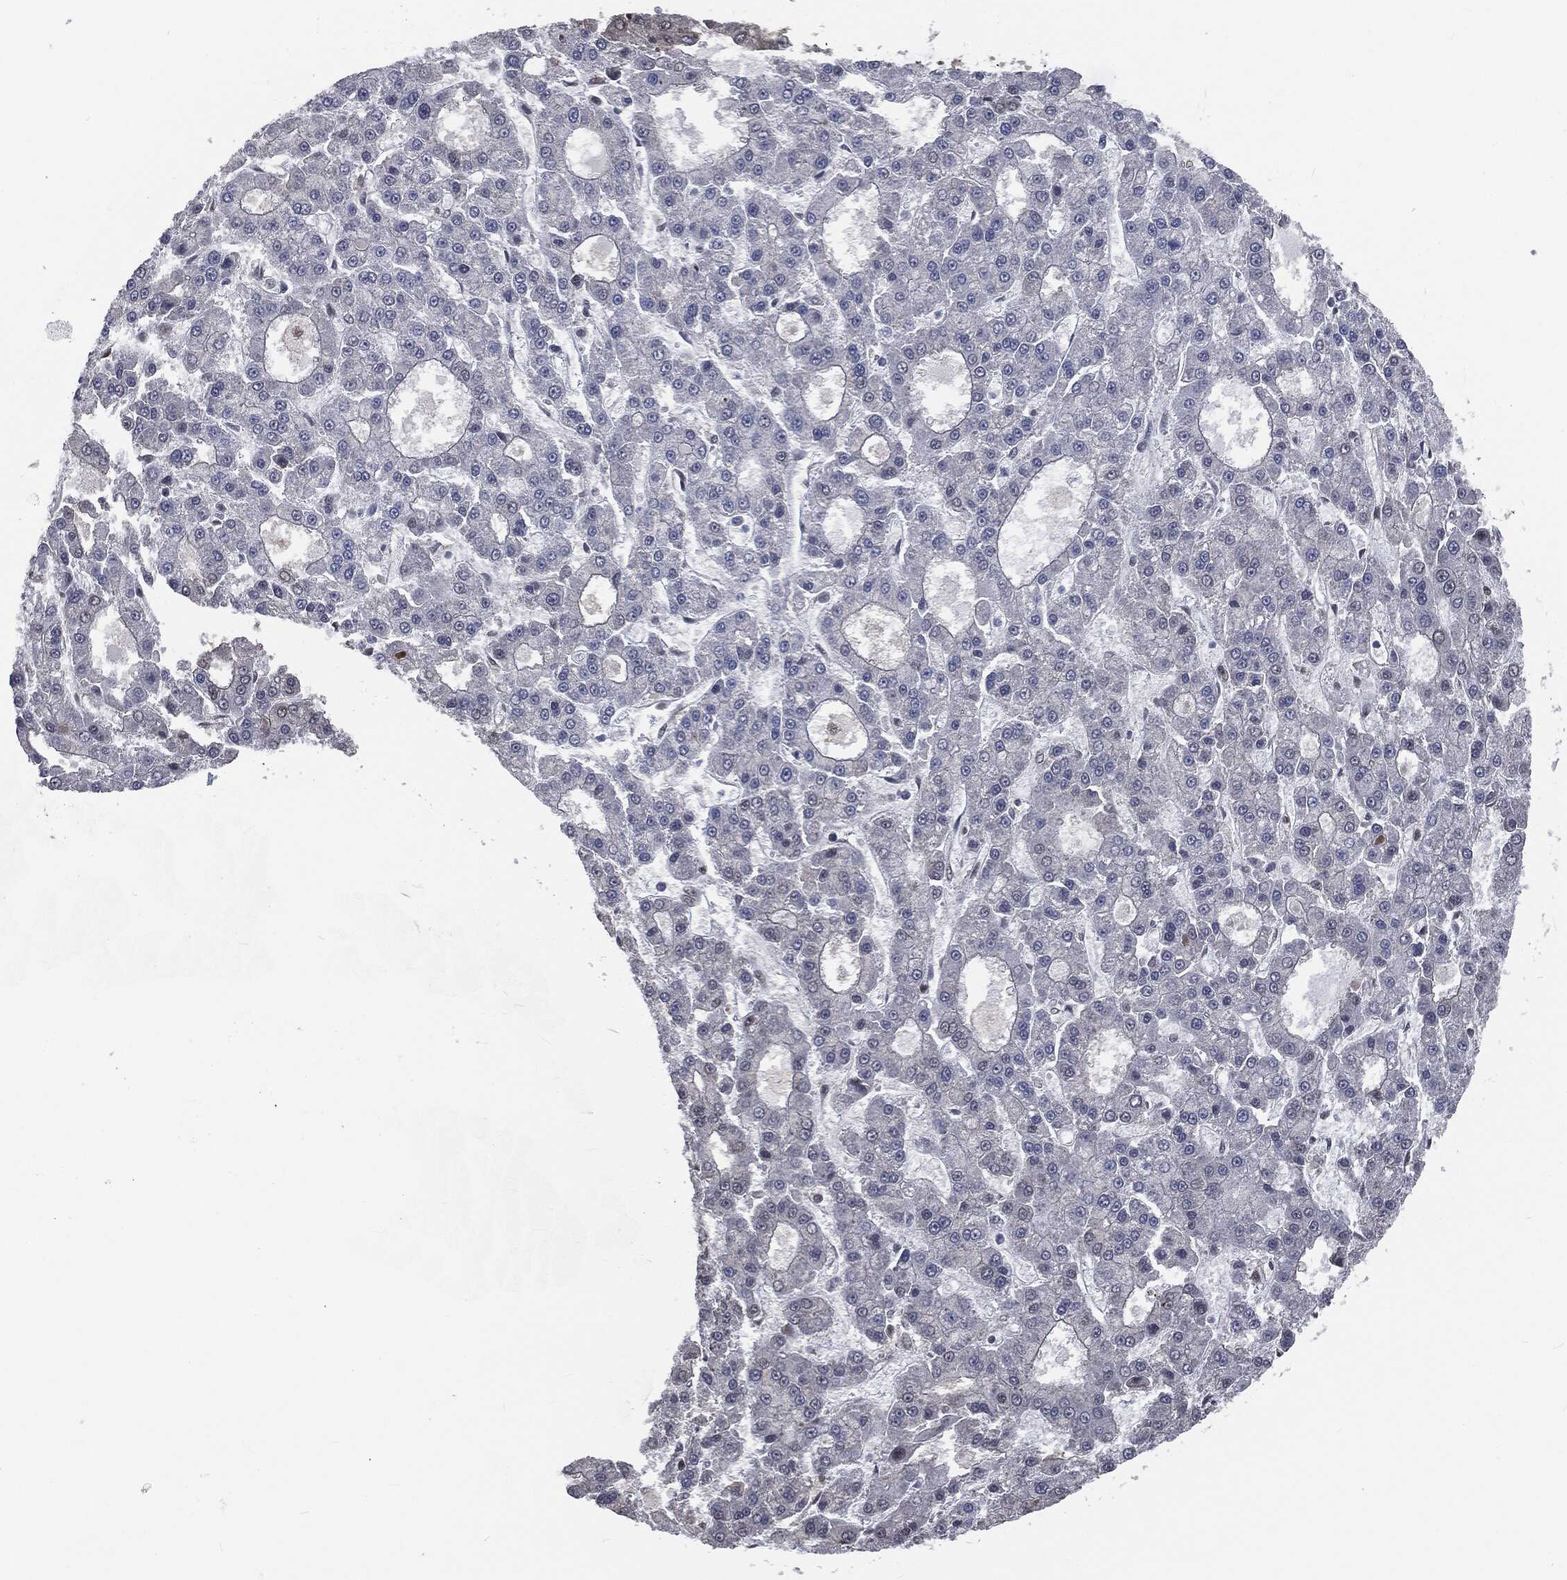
{"staining": {"intensity": "negative", "quantity": "none", "location": "none"}, "tissue": "liver cancer", "cell_type": "Tumor cells", "image_type": "cancer", "snomed": [{"axis": "morphology", "description": "Carcinoma, Hepatocellular, NOS"}, {"axis": "topography", "description": "Liver"}], "caption": "A high-resolution micrograph shows immunohistochemistry staining of liver hepatocellular carcinoma, which shows no significant positivity in tumor cells.", "gene": "SHLD2", "patient": {"sex": "male", "age": 70}}